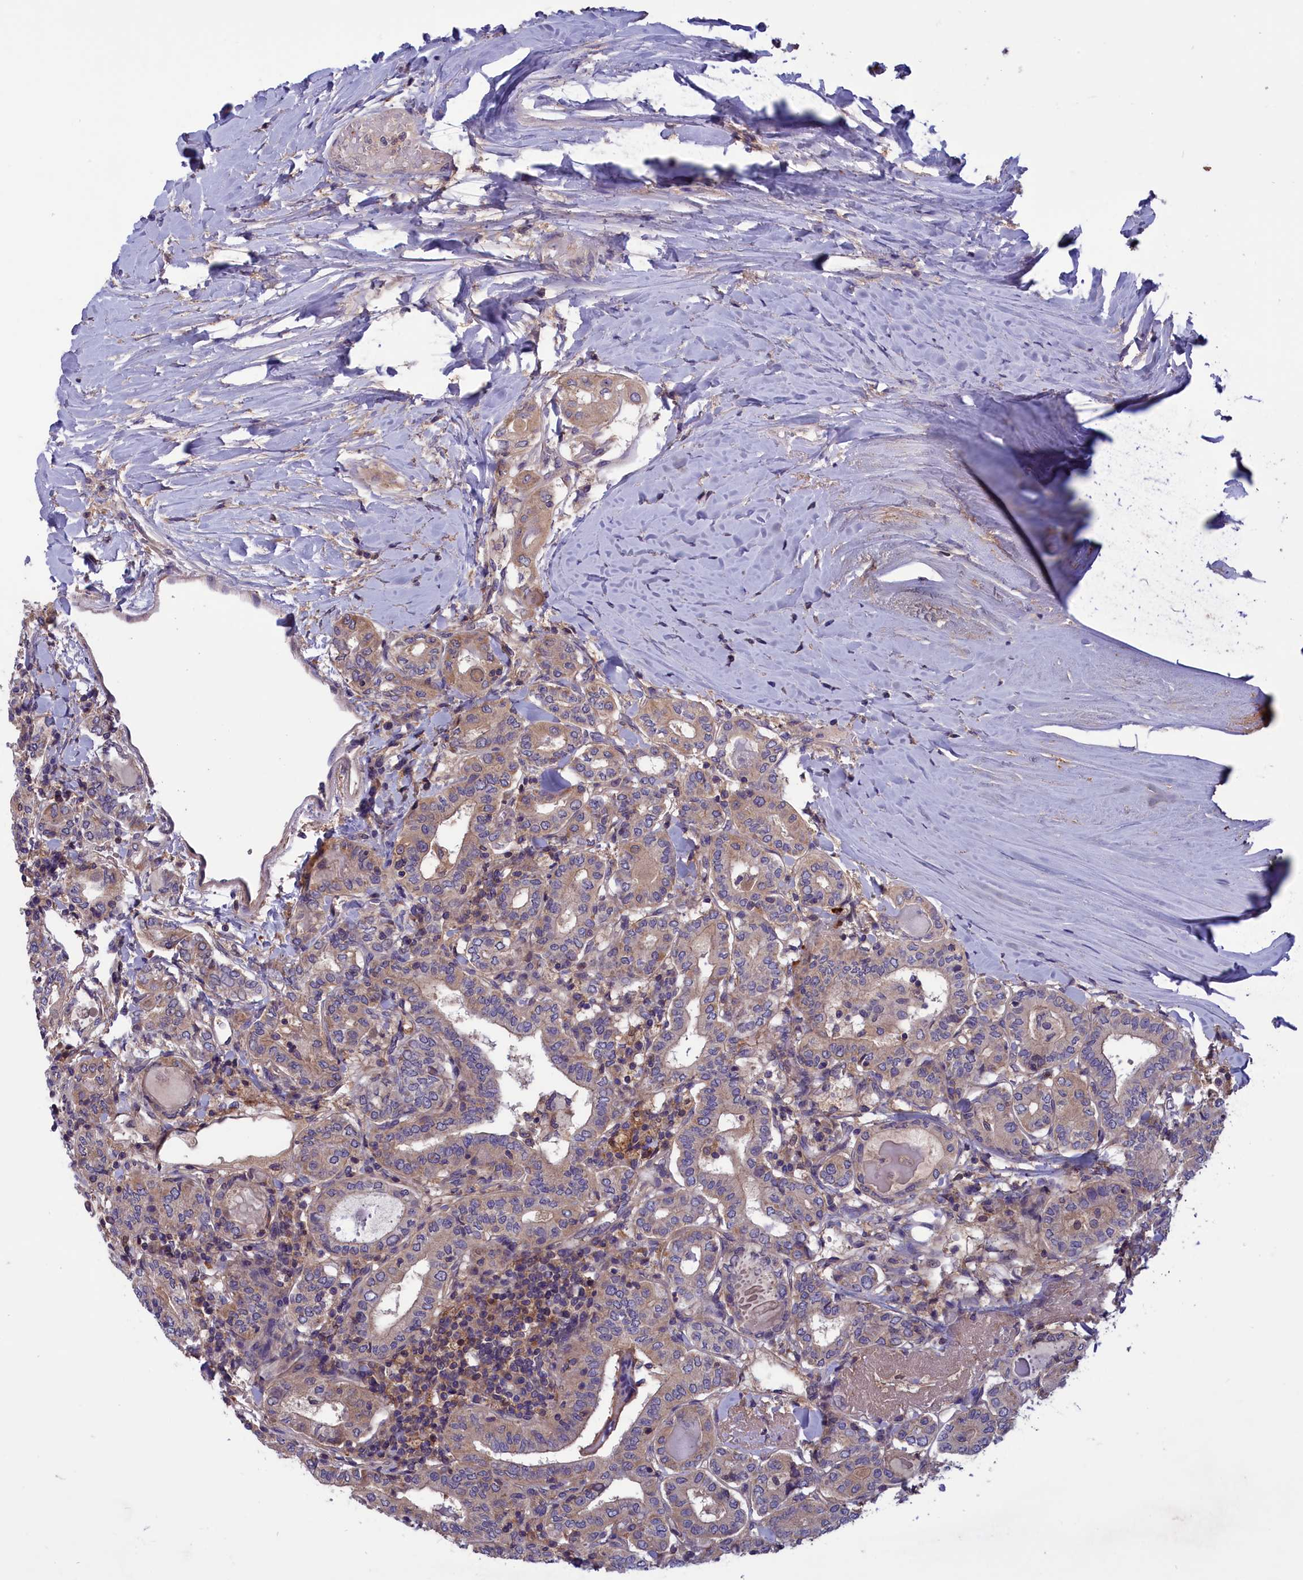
{"staining": {"intensity": "weak", "quantity": "25%-75%", "location": "cytoplasmic/membranous"}, "tissue": "thyroid cancer", "cell_type": "Tumor cells", "image_type": "cancer", "snomed": [{"axis": "morphology", "description": "Papillary adenocarcinoma, NOS"}, {"axis": "topography", "description": "Thyroid gland"}], "caption": "DAB (3,3'-diaminobenzidine) immunohistochemical staining of human papillary adenocarcinoma (thyroid) shows weak cytoplasmic/membranous protein staining in approximately 25%-75% of tumor cells.", "gene": "AMDHD2", "patient": {"sex": "female", "age": 72}}